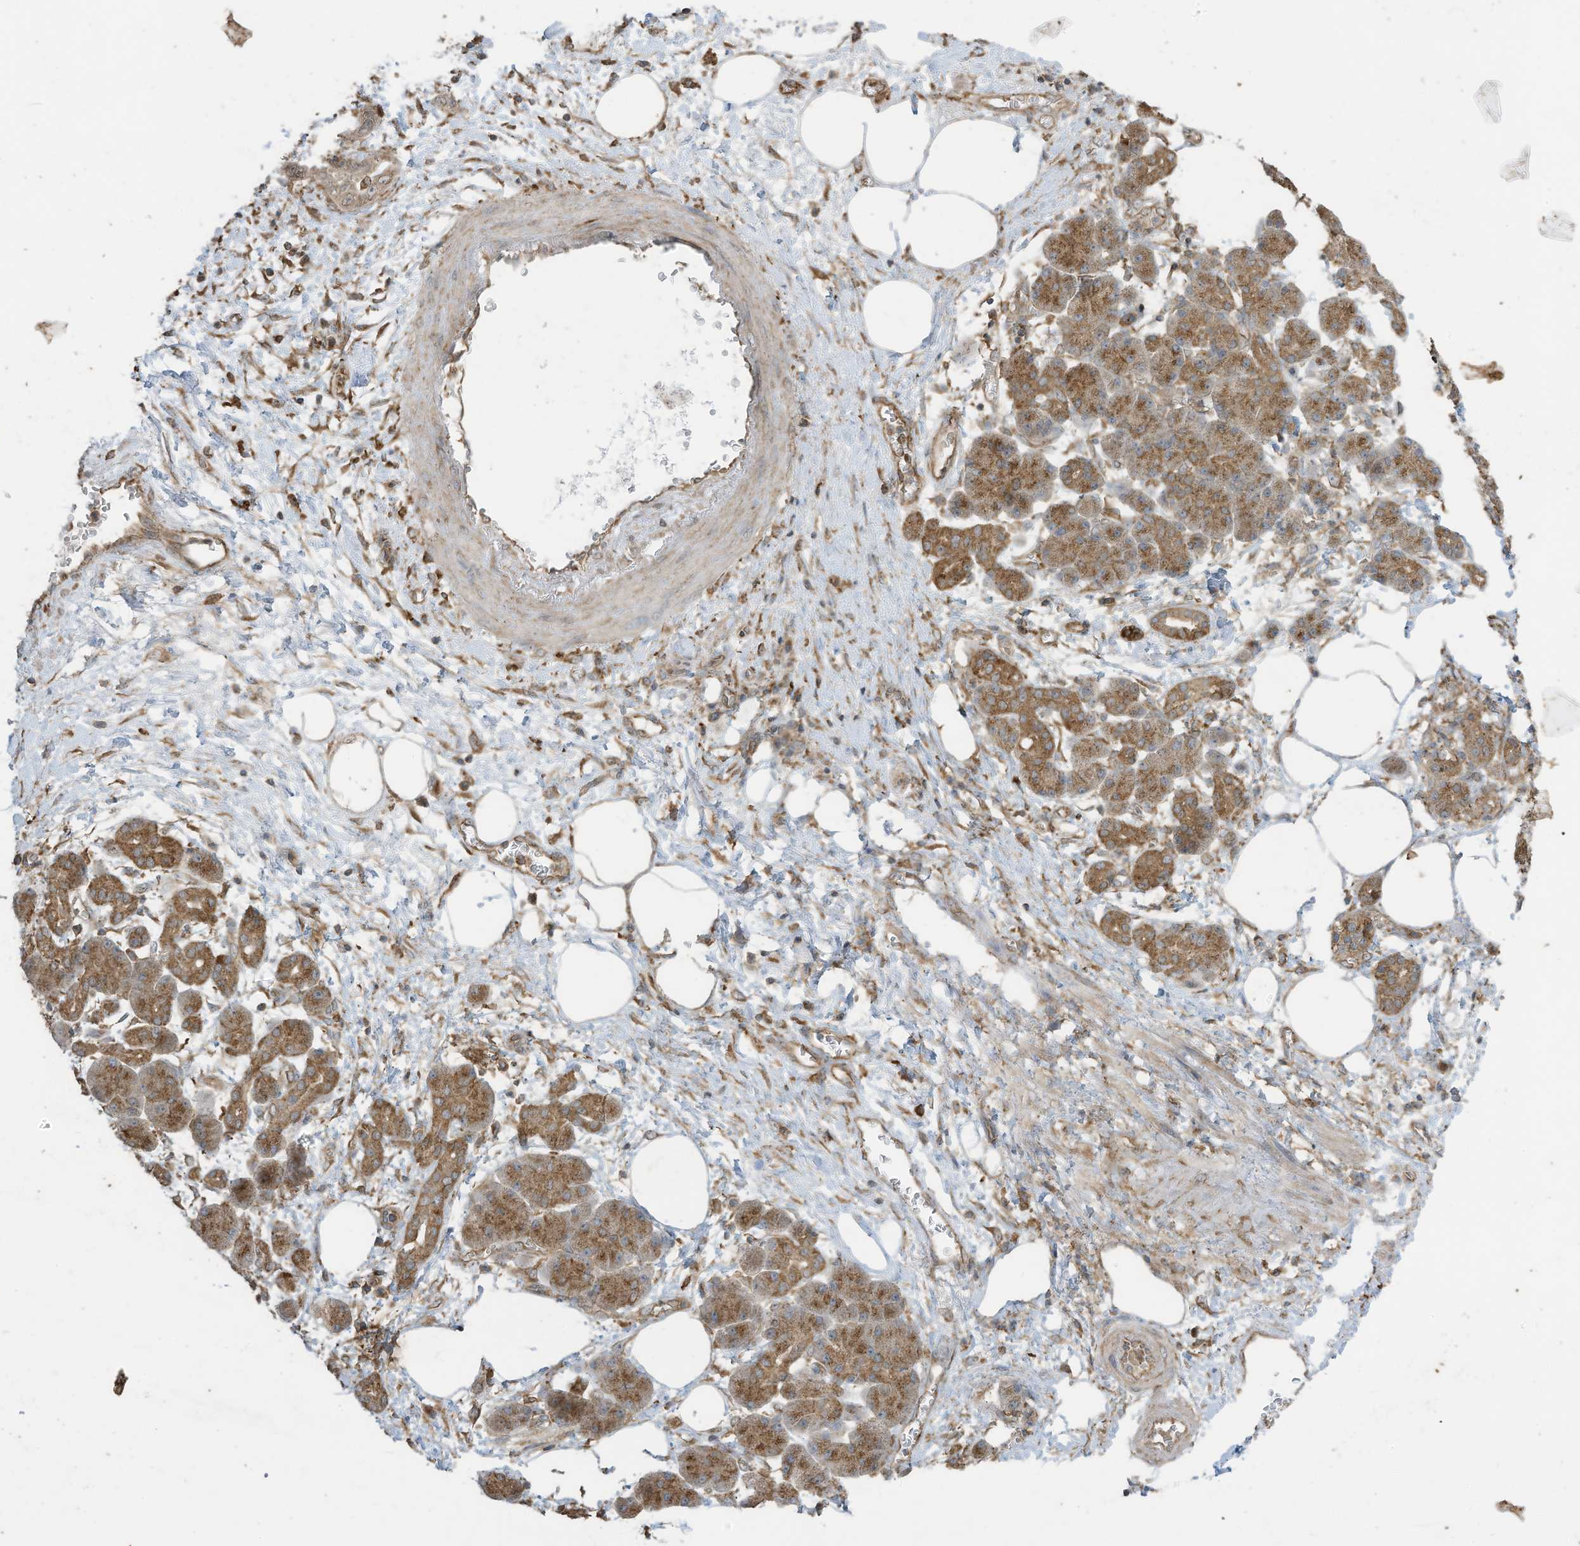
{"staining": {"intensity": "moderate", "quantity": ">75%", "location": "cytoplasmic/membranous"}, "tissue": "pancreatic cancer", "cell_type": "Tumor cells", "image_type": "cancer", "snomed": [{"axis": "morphology", "description": "Adenocarcinoma, NOS"}, {"axis": "topography", "description": "Pancreas"}], "caption": "A histopathology image showing moderate cytoplasmic/membranous positivity in approximately >75% of tumor cells in pancreatic cancer (adenocarcinoma), as visualized by brown immunohistochemical staining.", "gene": "CGAS", "patient": {"sex": "male", "age": 70}}